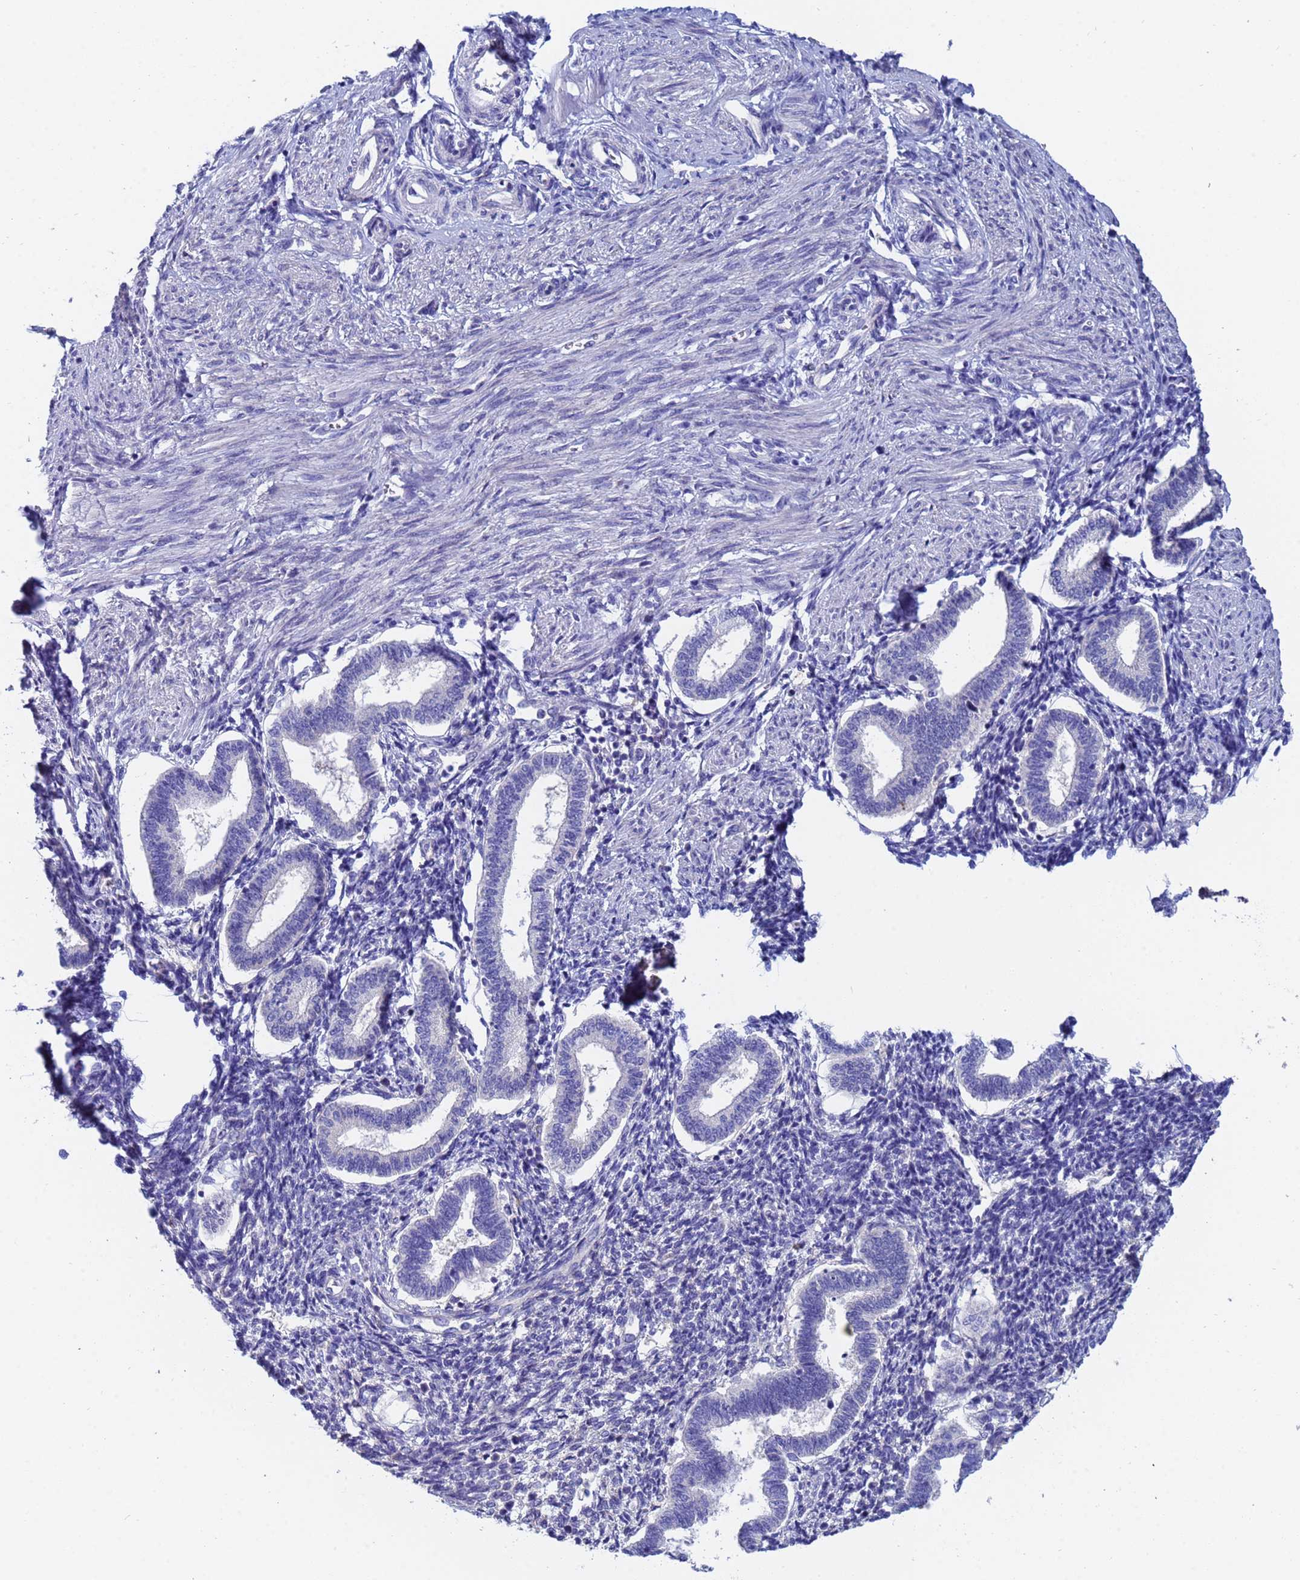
{"staining": {"intensity": "negative", "quantity": "none", "location": "none"}, "tissue": "endometrium", "cell_type": "Cells in endometrial stroma", "image_type": "normal", "snomed": [{"axis": "morphology", "description": "Normal tissue, NOS"}, {"axis": "topography", "description": "Endometrium"}], "caption": "Photomicrograph shows no protein positivity in cells in endometrial stroma of normal endometrium.", "gene": "UBE2O", "patient": {"sex": "female", "age": 24}}